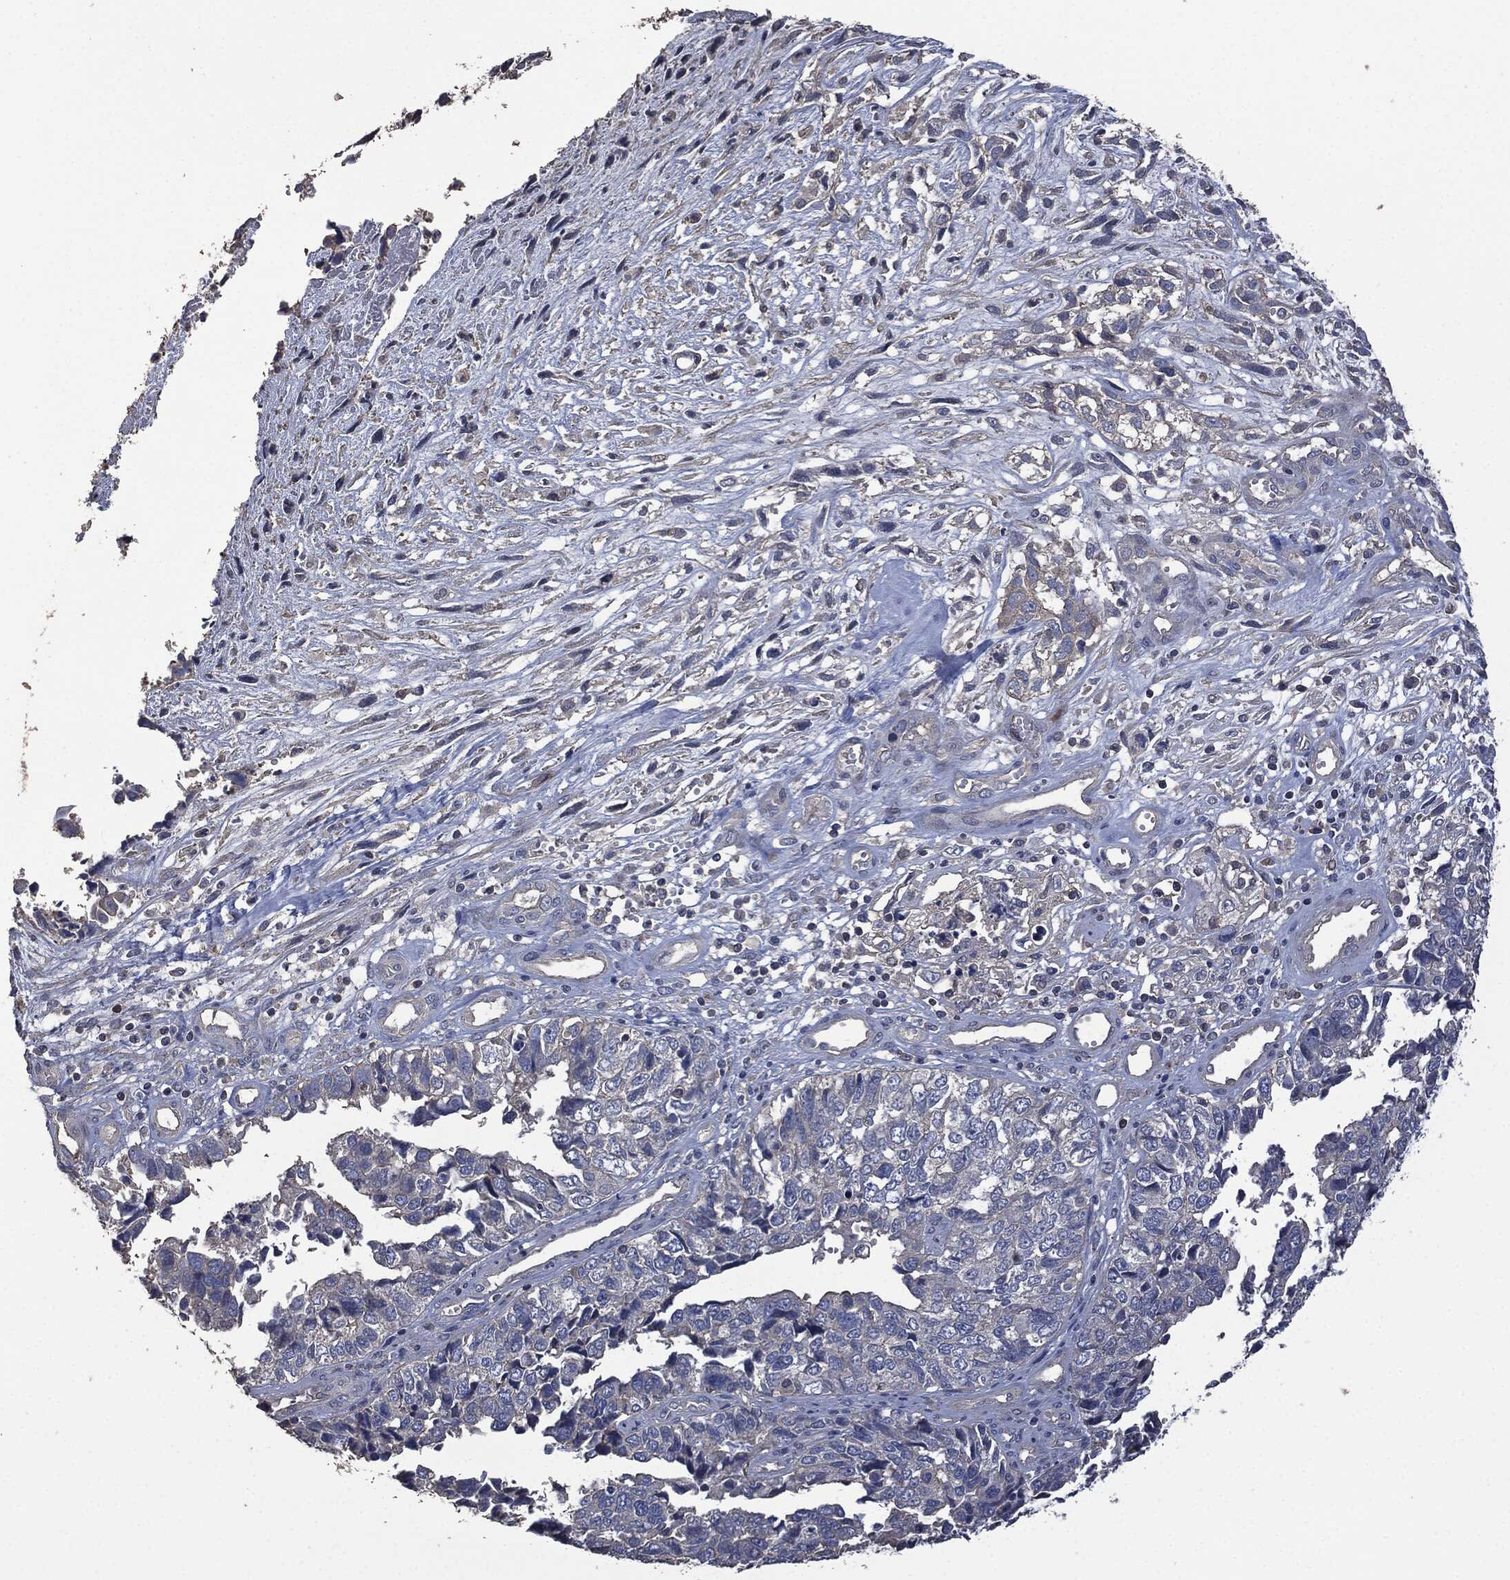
{"staining": {"intensity": "moderate", "quantity": "<25%", "location": "cytoplasmic/membranous"}, "tissue": "cervical cancer", "cell_type": "Tumor cells", "image_type": "cancer", "snomed": [{"axis": "morphology", "description": "Squamous cell carcinoma, NOS"}, {"axis": "topography", "description": "Cervix"}], "caption": "Moderate cytoplasmic/membranous protein expression is seen in about <25% of tumor cells in squamous cell carcinoma (cervical). The staining was performed using DAB to visualize the protein expression in brown, while the nuclei were stained in blue with hematoxylin (Magnification: 20x).", "gene": "MSLN", "patient": {"sex": "female", "age": 63}}